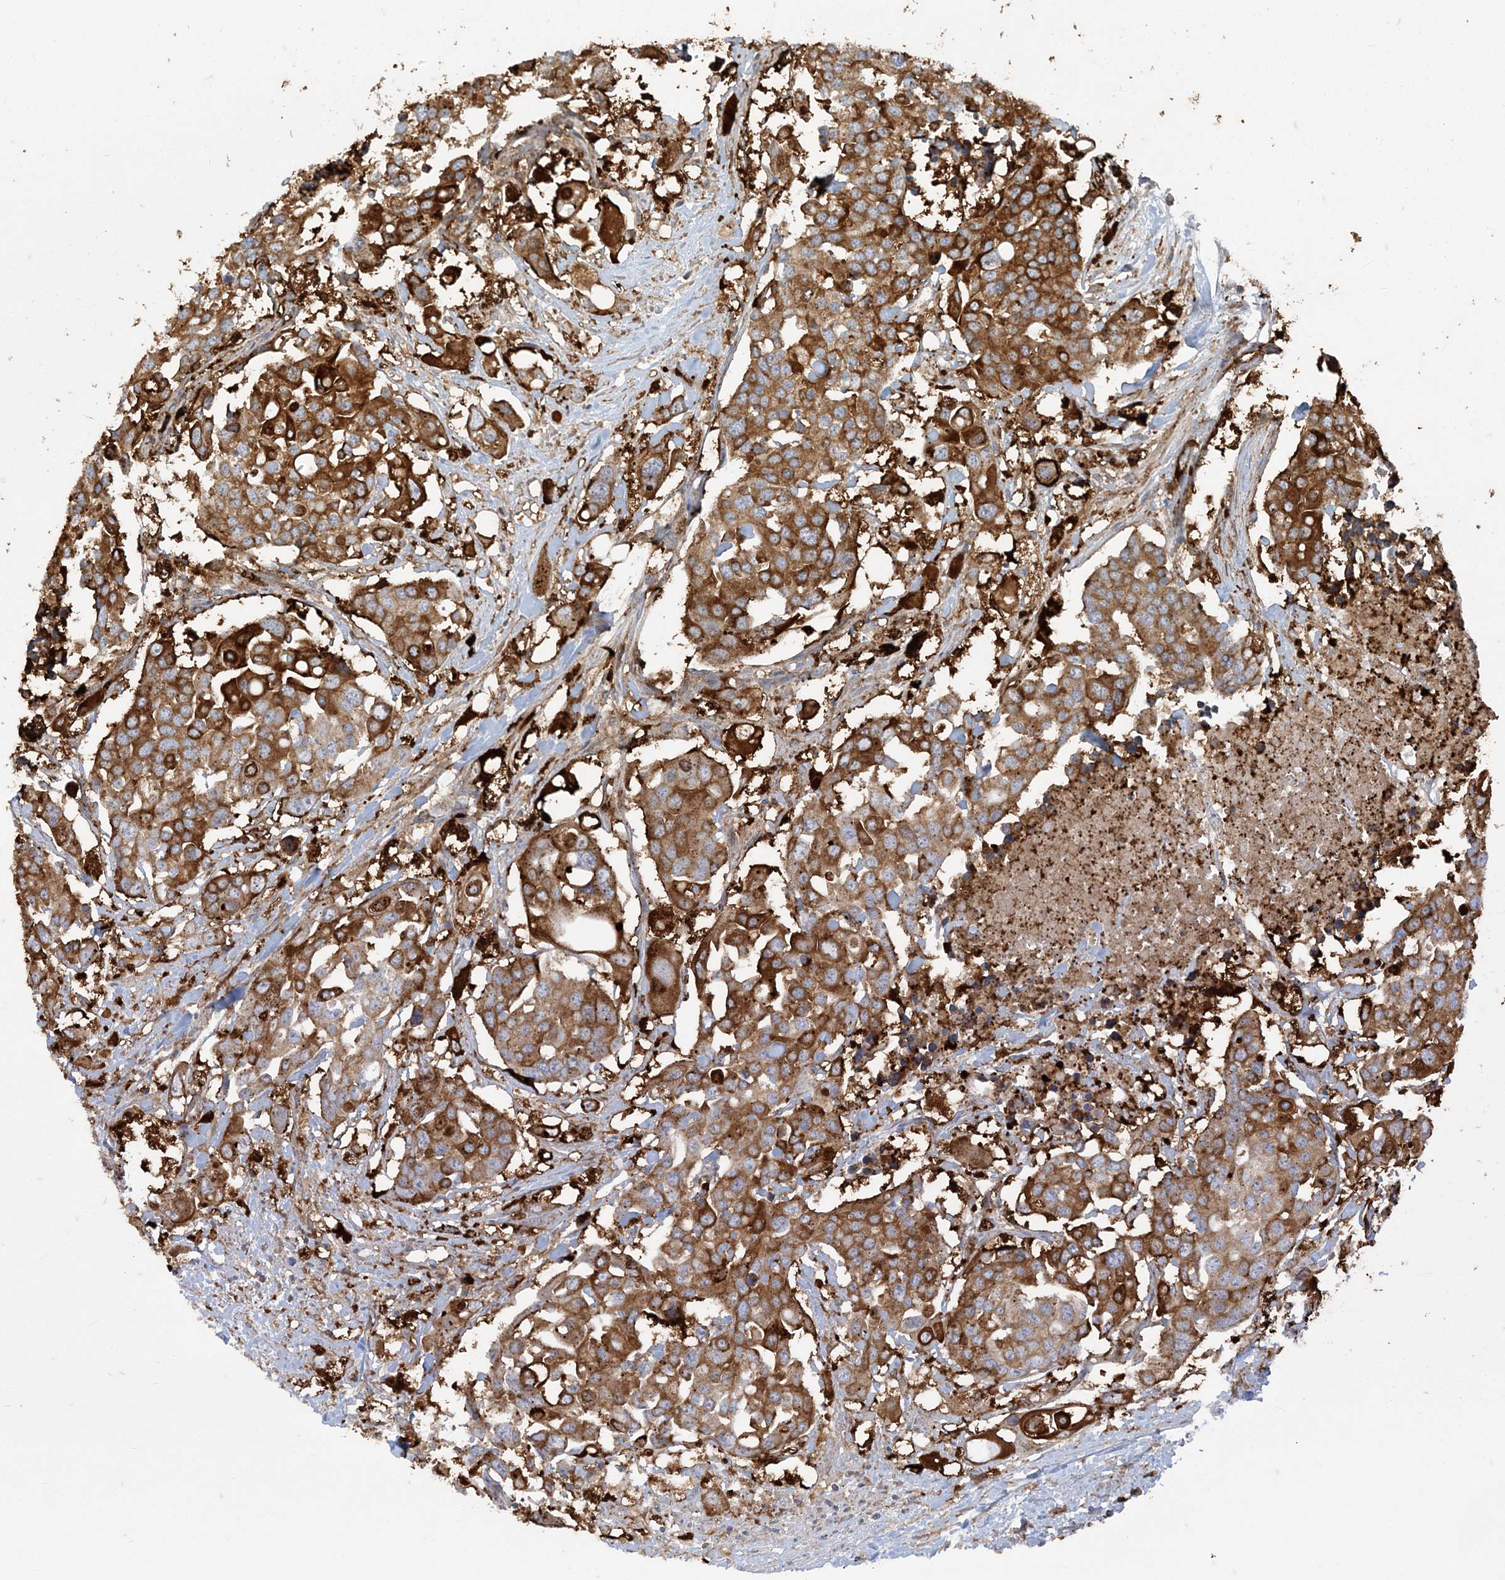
{"staining": {"intensity": "strong", "quantity": ">75%", "location": "cytoplasmic/membranous"}, "tissue": "colorectal cancer", "cell_type": "Tumor cells", "image_type": "cancer", "snomed": [{"axis": "morphology", "description": "Adenocarcinoma, NOS"}, {"axis": "topography", "description": "Colon"}], "caption": "A brown stain shows strong cytoplasmic/membranous expression of a protein in colorectal cancer (adenocarcinoma) tumor cells.", "gene": "DERL3", "patient": {"sex": "male", "age": 77}}